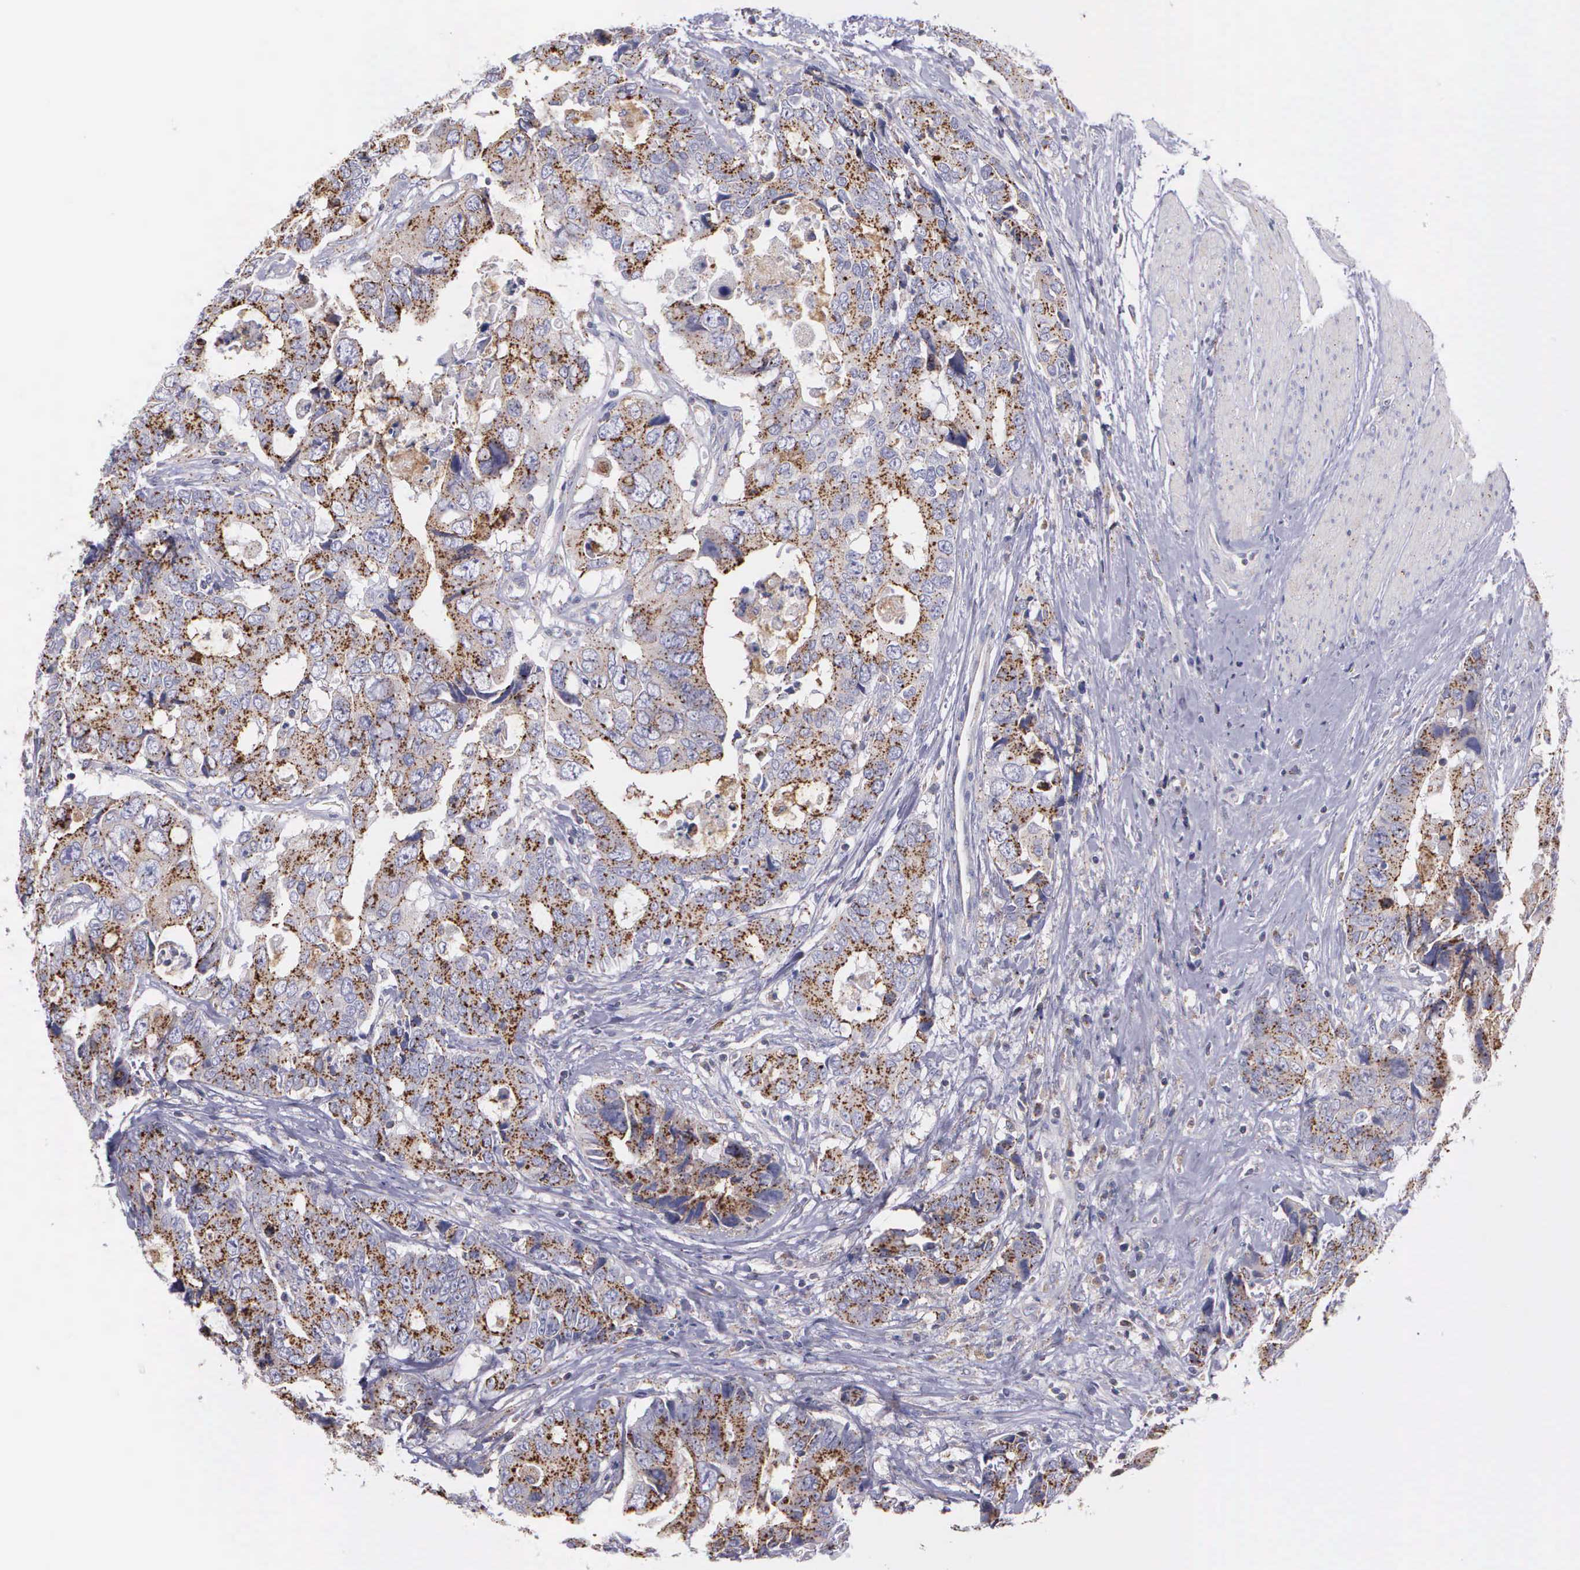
{"staining": {"intensity": "moderate", "quantity": "25%-75%", "location": "cytoplasmic/membranous"}, "tissue": "colorectal cancer", "cell_type": "Tumor cells", "image_type": "cancer", "snomed": [{"axis": "morphology", "description": "Adenocarcinoma, NOS"}, {"axis": "topography", "description": "Rectum"}], "caption": "A medium amount of moderate cytoplasmic/membranous staining is seen in approximately 25%-75% of tumor cells in colorectal adenocarcinoma tissue. The protein is shown in brown color, while the nuclei are stained blue.", "gene": "MIA2", "patient": {"sex": "female", "age": 67}}